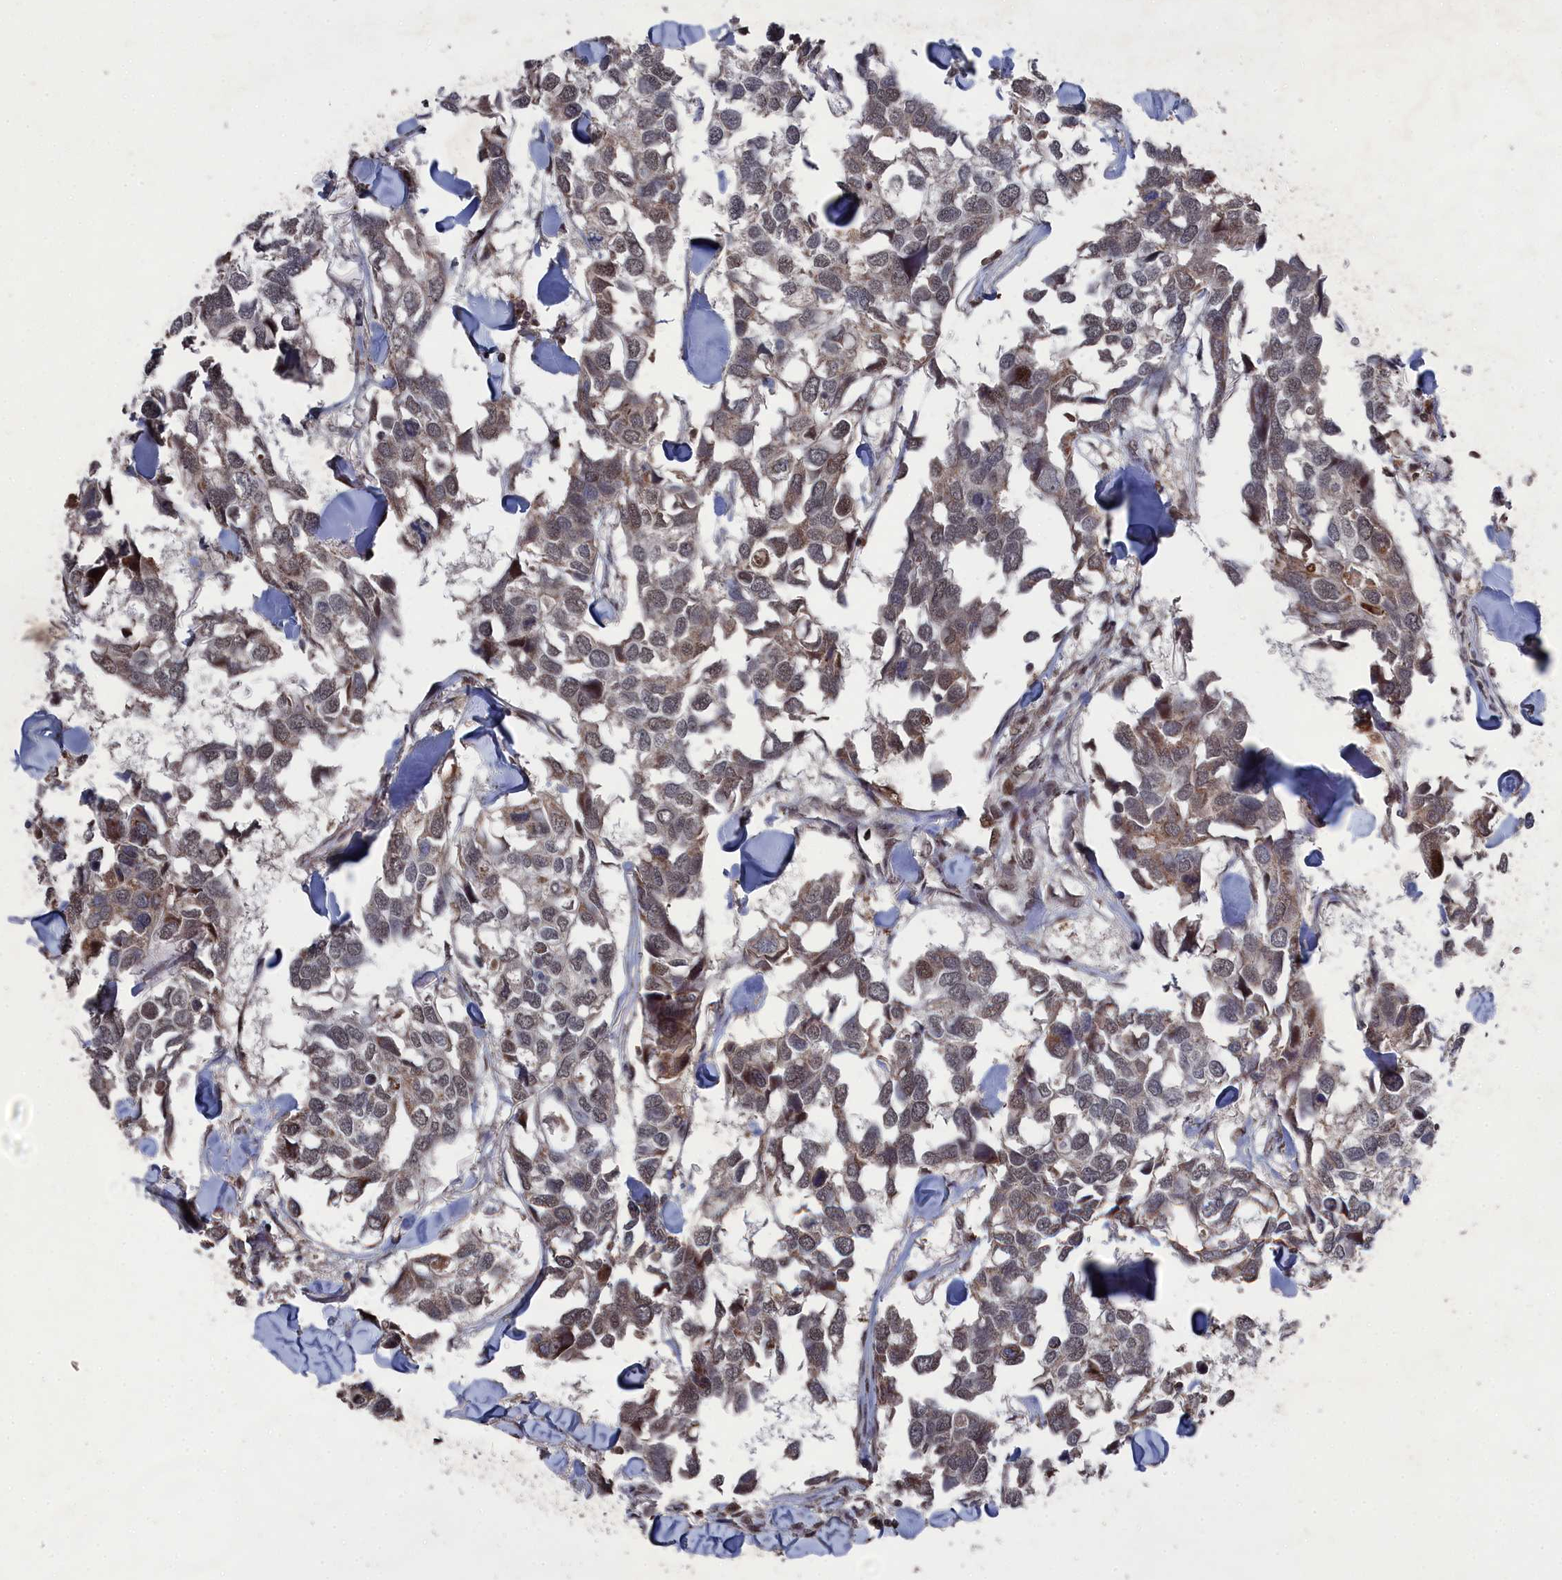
{"staining": {"intensity": "weak", "quantity": ">75%", "location": "nuclear"}, "tissue": "breast cancer", "cell_type": "Tumor cells", "image_type": "cancer", "snomed": [{"axis": "morphology", "description": "Duct carcinoma"}, {"axis": "topography", "description": "Breast"}], "caption": "This image reveals immunohistochemistry (IHC) staining of human breast intraductal carcinoma, with low weak nuclear staining in about >75% of tumor cells.", "gene": "CEACAM21", "patient": {"sex": "female", "age": 83}}